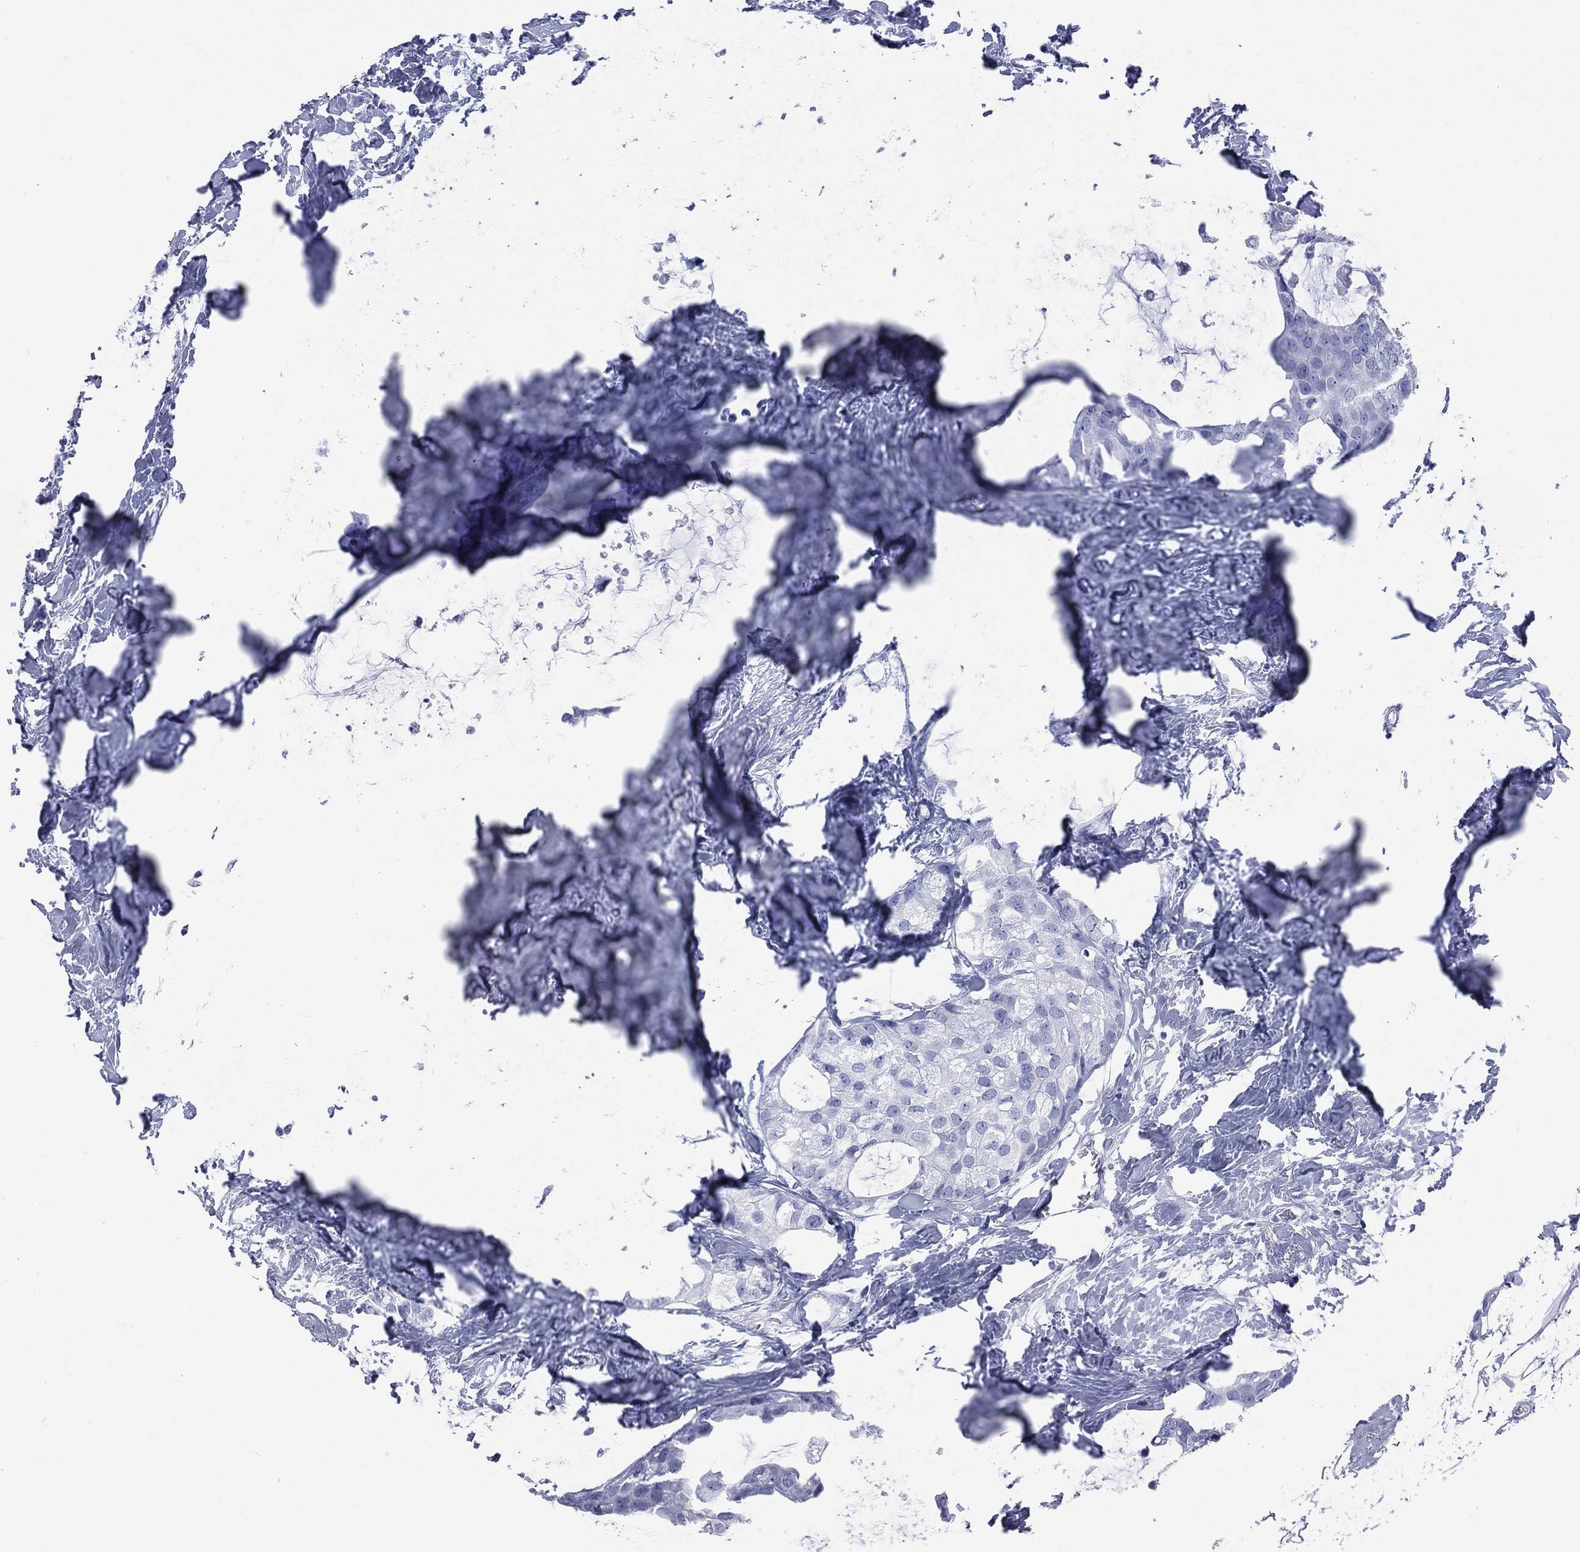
{"staining": {"intensity": "negative", "quantity": "none", "location": "none"}, "tissue": "breast cancer", "cell_type": "Tumor cells", "image_type": "cancer", "snomed": [{"axis": "morphology", "description": "Duct carcinoma"}, {"axis": "topography", "description": "Breast"}], "caption": "DAB immunohistochemical staining of human breast cancer (intraductal carcinoma) shows no significant expression in tumor cells. (Brightfield microscopy of DAB IHC at high magnification).", "gene": "CYLC1", "patient": {"sex": "female", "age": 45}}